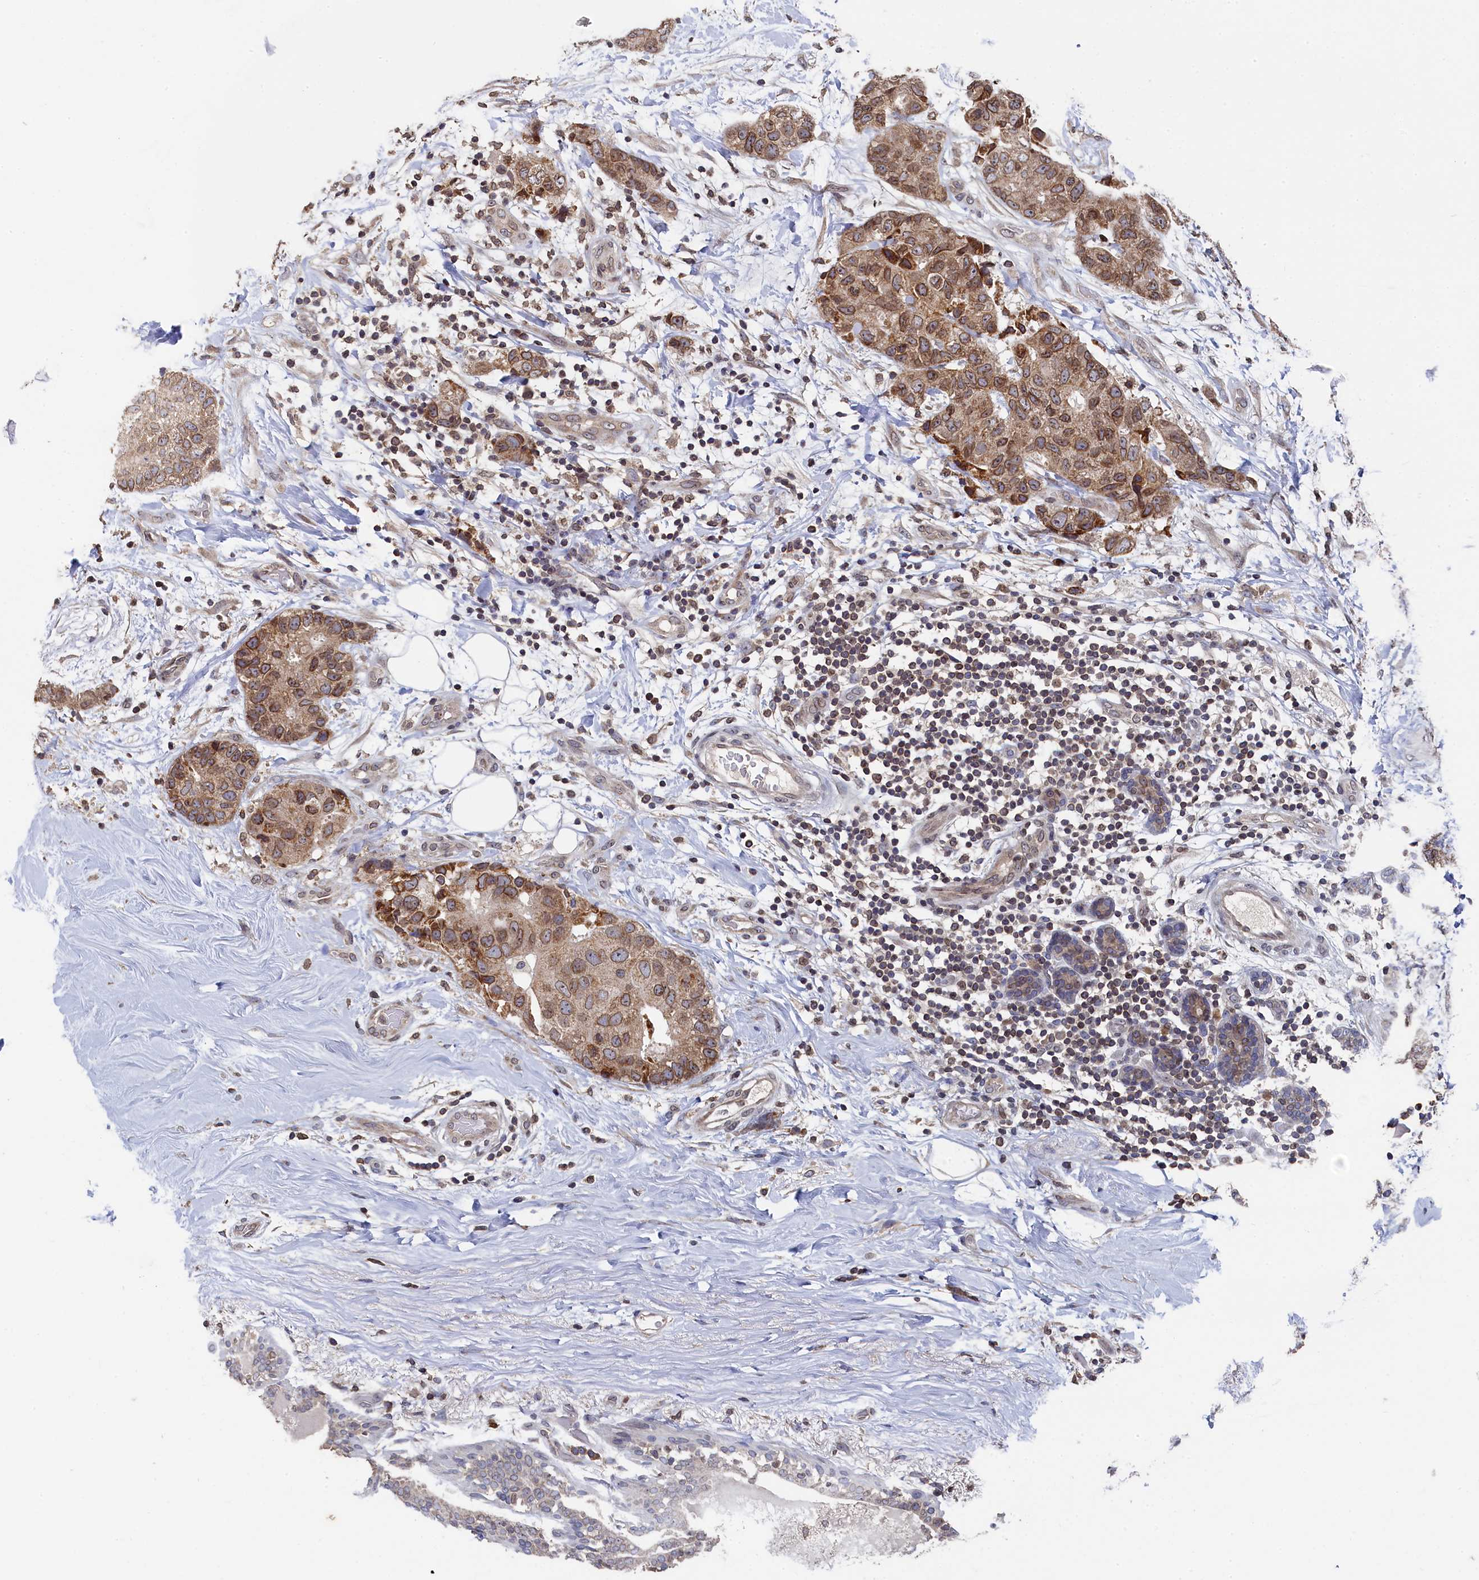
{"staining": {"intensity": "moderate", "quantity": ">75%", "location": "cytoplasmic/membranous,nuclear"}, "tissue": "breast cancer", "cell_type": "Tumor cells", "image_type": "cancer", "snomed": [{"axis": "morphology", "description": "Duct carcinoma"}, {"axis": "topography", "description": "Breast"}], "caption": "Breast cancer stained with DAB (3,3'-diaminobenzidine) immunohistochemistry (IHC) shows medium levels of moderate cytoplasmic/membranous and nuclear expression in about >75% of tumor cells.", "gene": "ANKEF1", "patient": {"sex": "female", "age": 62}}